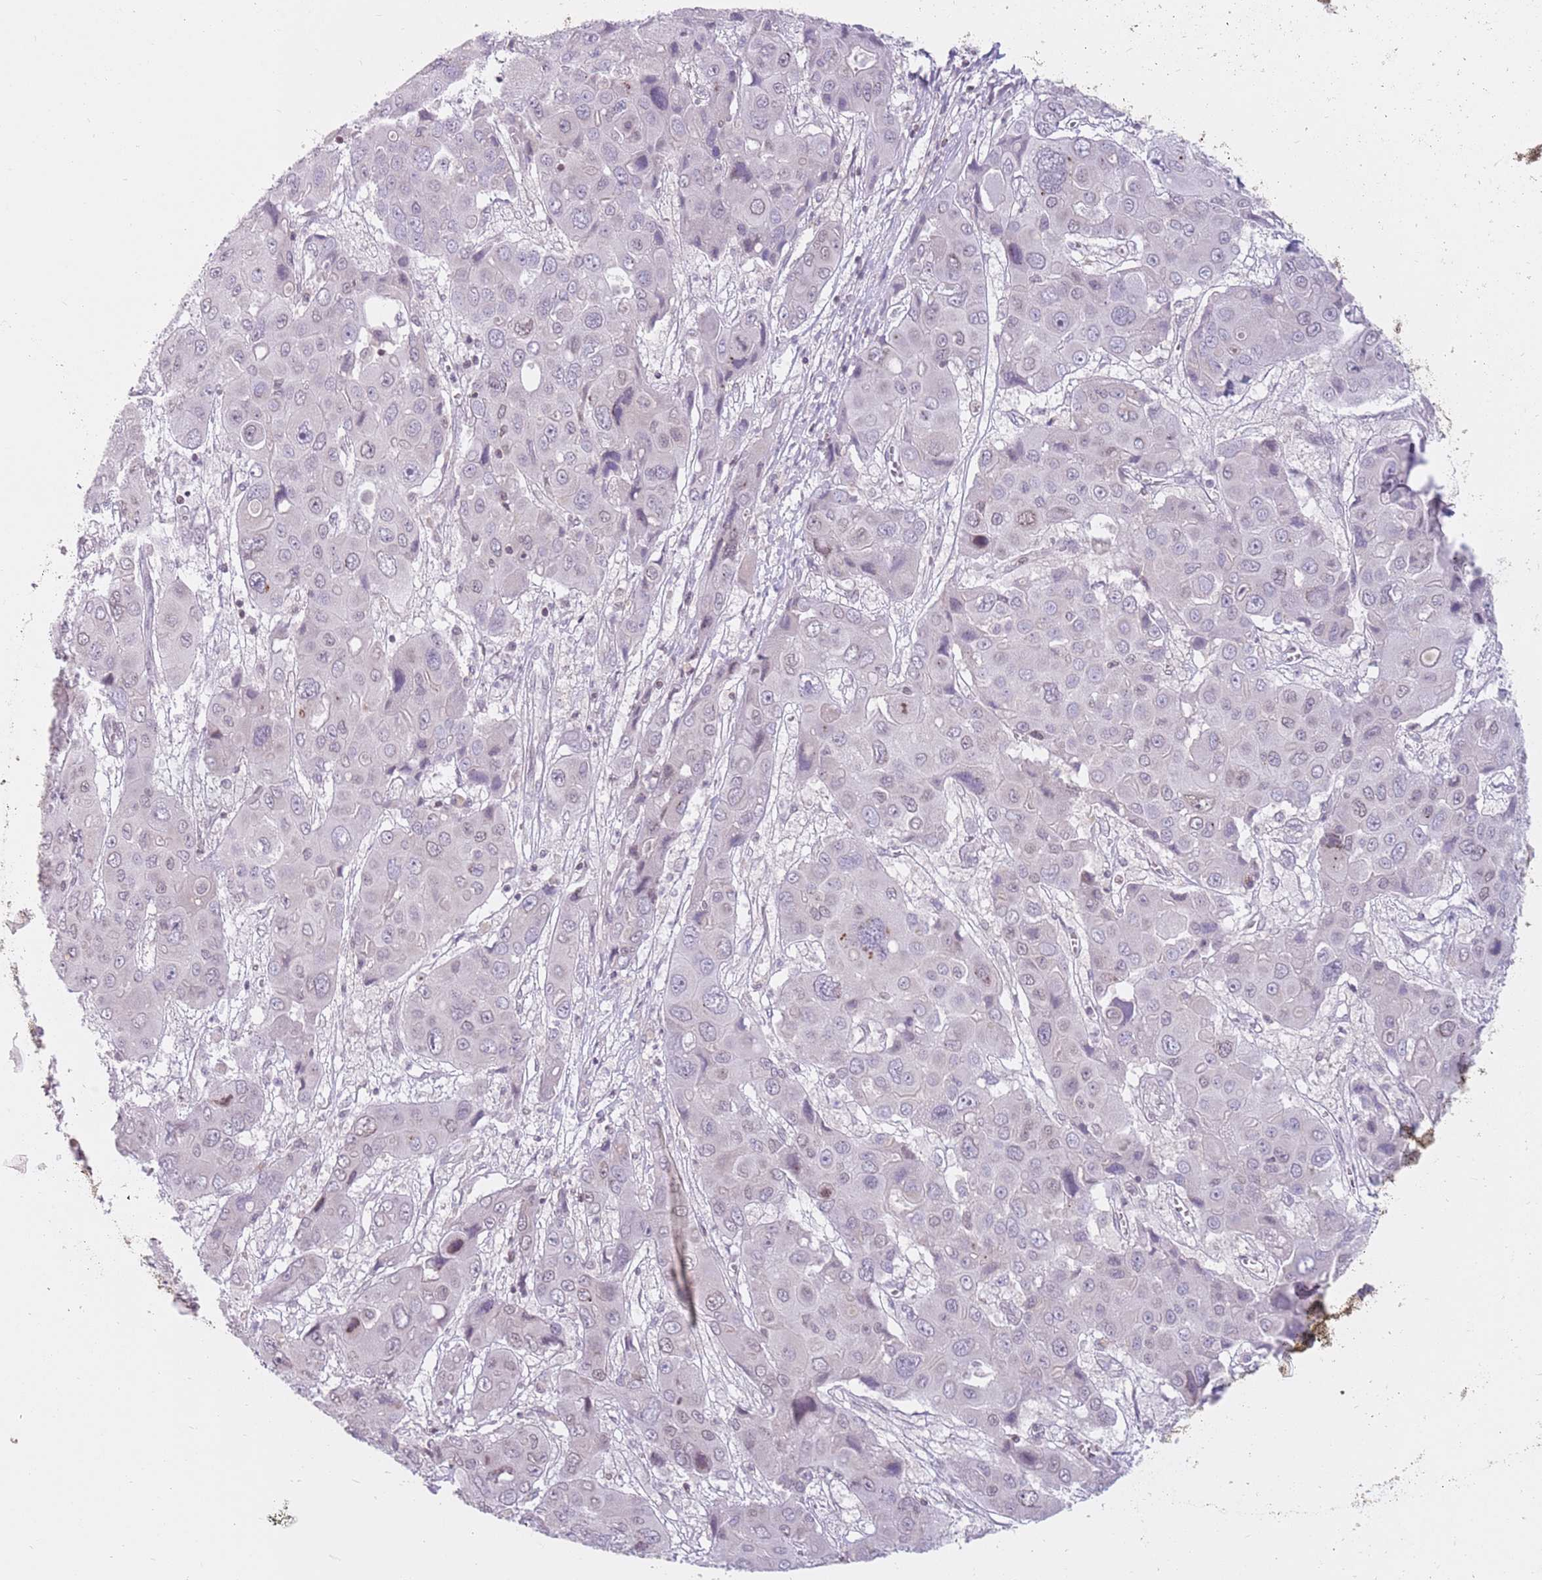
{"staining": {"intensity": "weak", "quantity": "<25%", "location": "nuclear"}, "tissue": "liver cancer", "cell_type": "Tumor cells", "image_type": "cancer", "snomed": [{"axis": "morphology", "description": "Cholangiocarcinoma"}, {"axis": "topography", "description": "Liver"}], "caption": "An immunohistochemistry (IHC) photomicrograph of liver cancer is shown. There is no staining in tumor cells of liver cancer. (IHC, brightfield microscopy, high magnification).", "gene": "ZNF574", "patient": {"sex": "male", "age": 67}}